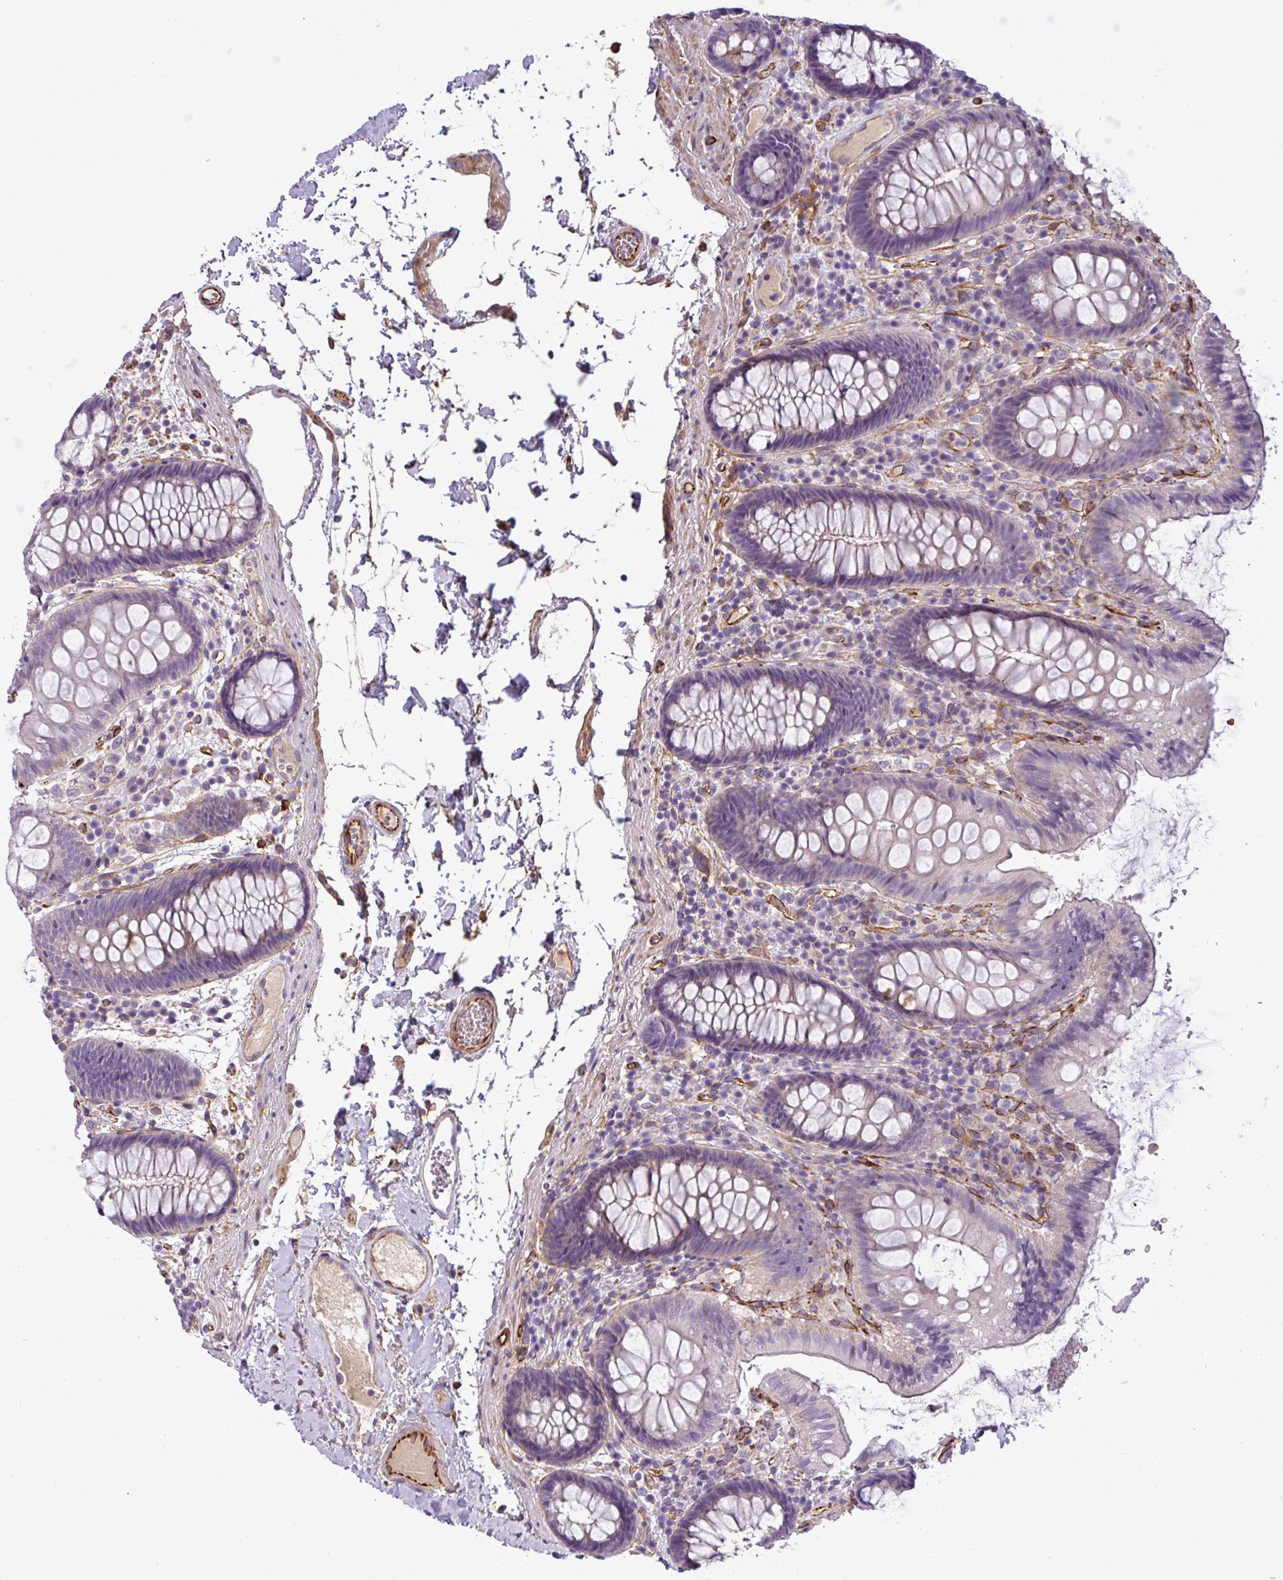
{"staining": {"intensity": "strong", "quantity": ">75%", "location": "cytoplasmic/membranous"}, "tissue": "colon", "cell_type": "Endothelial cells", "image_type": "normal", "snomed": [{"axis": "morphology", "description": "Normal tissue, NOS"}, {"axis": "topography", "description": "Colon"}], "caption": "IHC of normal colon reveals high levels of strong cytoplasmic/membranous expression in about >75% of endothelial cells. The staining was performed using DAB to visualize the protein expression in brown, while the nuclei were stained in blue with hematoxylin (Magnification: 20x).", "gene": "PARD6A", "patient": {"sex": "male", "age": 84}}